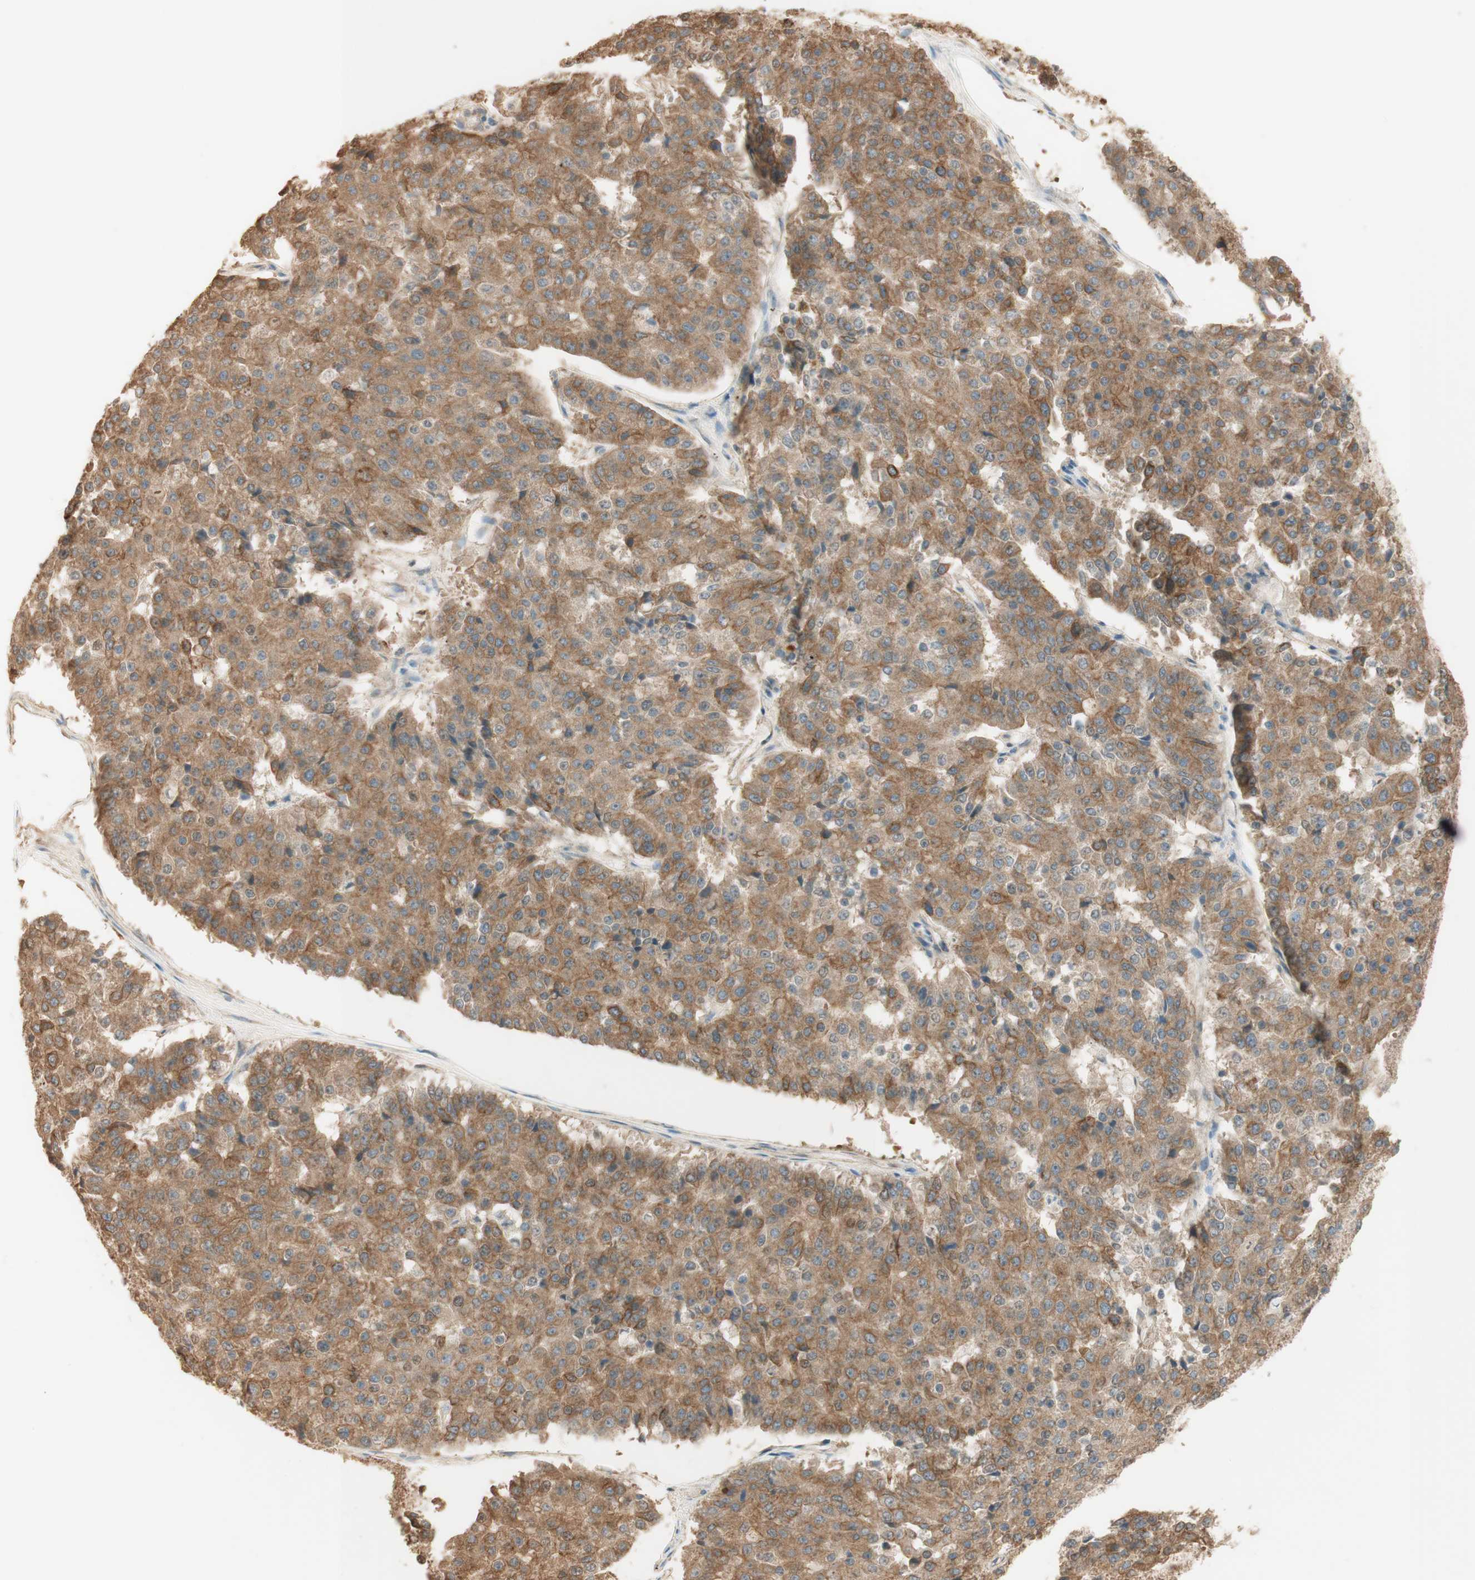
{"staining": {"intensity": "moderate", "quantity": ">75%", "location": "cytoplasmic/membranous,nuclear"}, "tissue": "pancreatic cancer", "cell_type": "Tumor cells", "image_type": "cancer", "snomed": [{"axis": "morphology", "description": "Adenocarcinoma, NOS"}, {"axis": "topography", "description": "Pancreas"}], "caption": "A medium amount of moderate cytoplasmic/membranous and nuclear positivity is seen in approximately >75% of tumor cells in pancreatic adenocarcinoma tissue. The protein of interest is shown in brown color, while the nuclei are stained blue.", "gene": "SPINT2", "patient": {"sex": "male", "age": 50}}